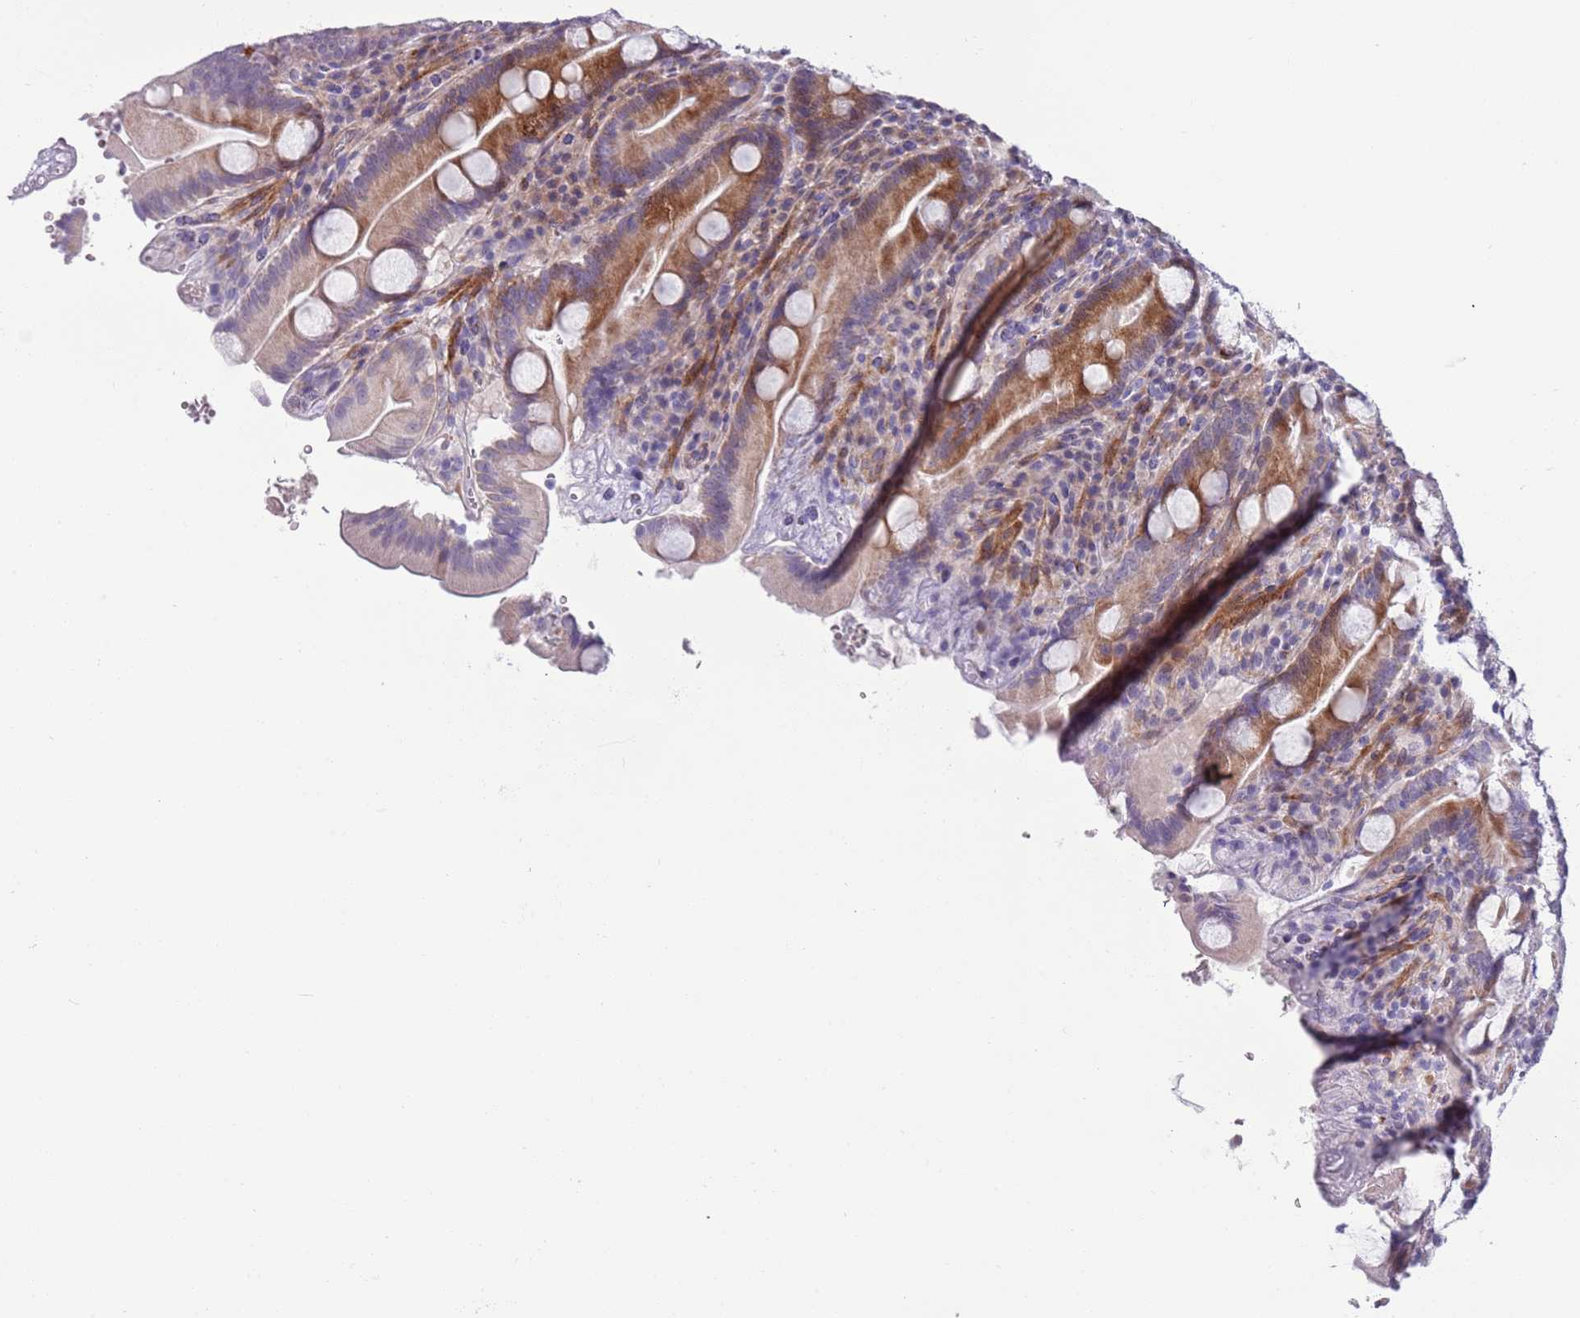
{"staining": {"intensity": "strong", "quantity": "<25%", "location": "cytoplasmic/membranous"}, "tissue": "duodenum", "cell_type": "Glandular cells", "image_type": "normal", "snomed": [{"axis": "morphology", "description": "Normal tissue, NOS"}, {"axis": "topography", "description": "Duodenum"}], "caption": "A micrograph of duodenum stained for a protein shows strong cytoplasmic/membranous brown staining in glandular cells. The protein of interest is shown in brown color, while the nuclei are stained blue.", "gene": "MRPL32", "patient": {"sex": "male", "age": 35}}